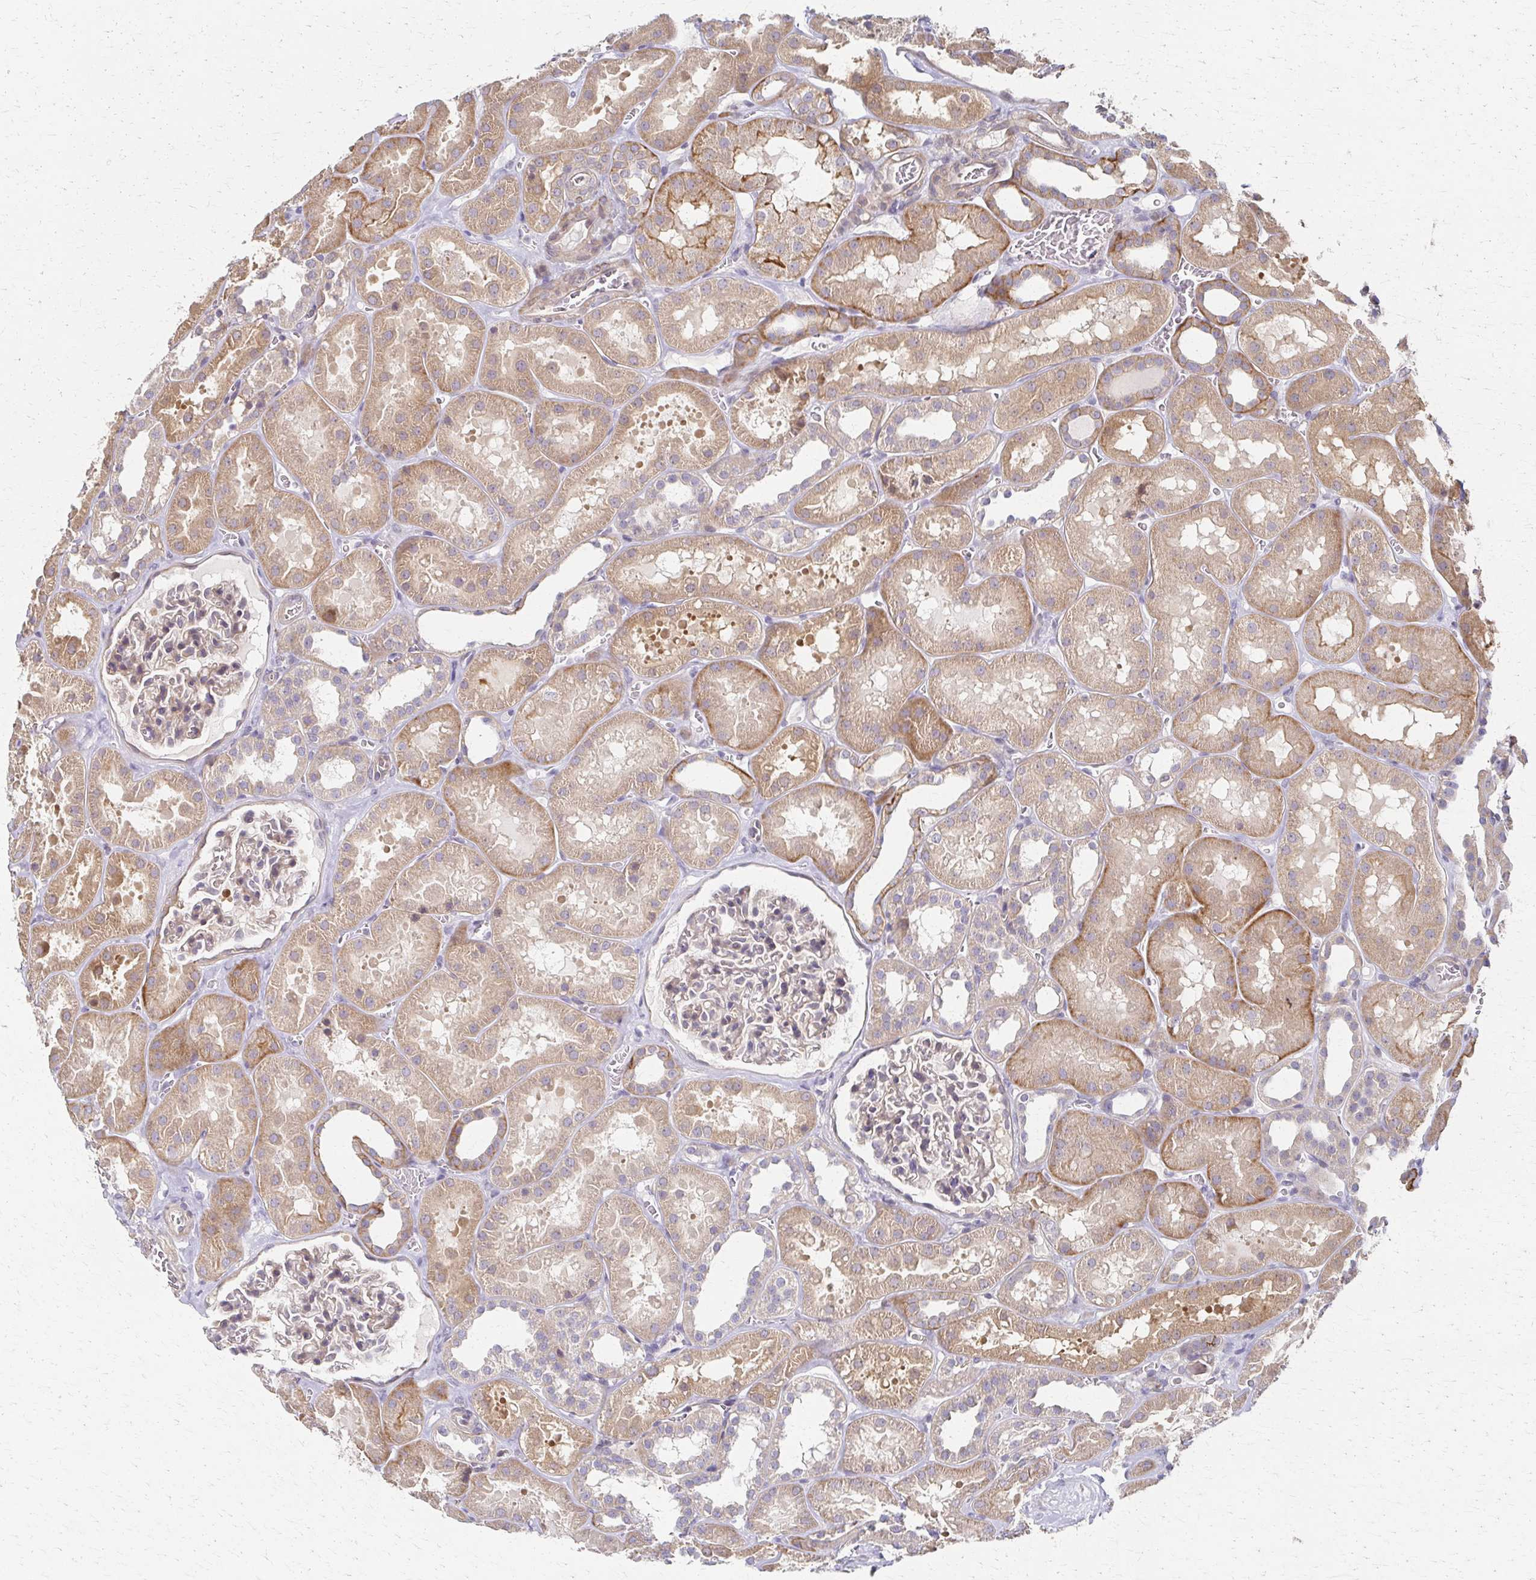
{"staining": {"intensity": "weak", "quantity": "25%-75%", "location": "cytoplasmic/membranous"}, "tissue": "kidney", "cell_type": "Cells in glomeruli", "image_type": "normal", "snomed": [{"axis": "morphology", "description": "Normal tissue, NOS"}, {"axis": "topography", "description": "Kidney"}], "caption": "Immunohistochemistry (DAB (3,3'-diaminobenzidine)) staining of benign kidney demonstrates weak cytoplasmic/membranous protein staining in about 25%-75% of cells in glomeruli. Nuclei are stained in blue.", "gene": "EOLA1", "patient": {"sex": "female", "age": 41}}